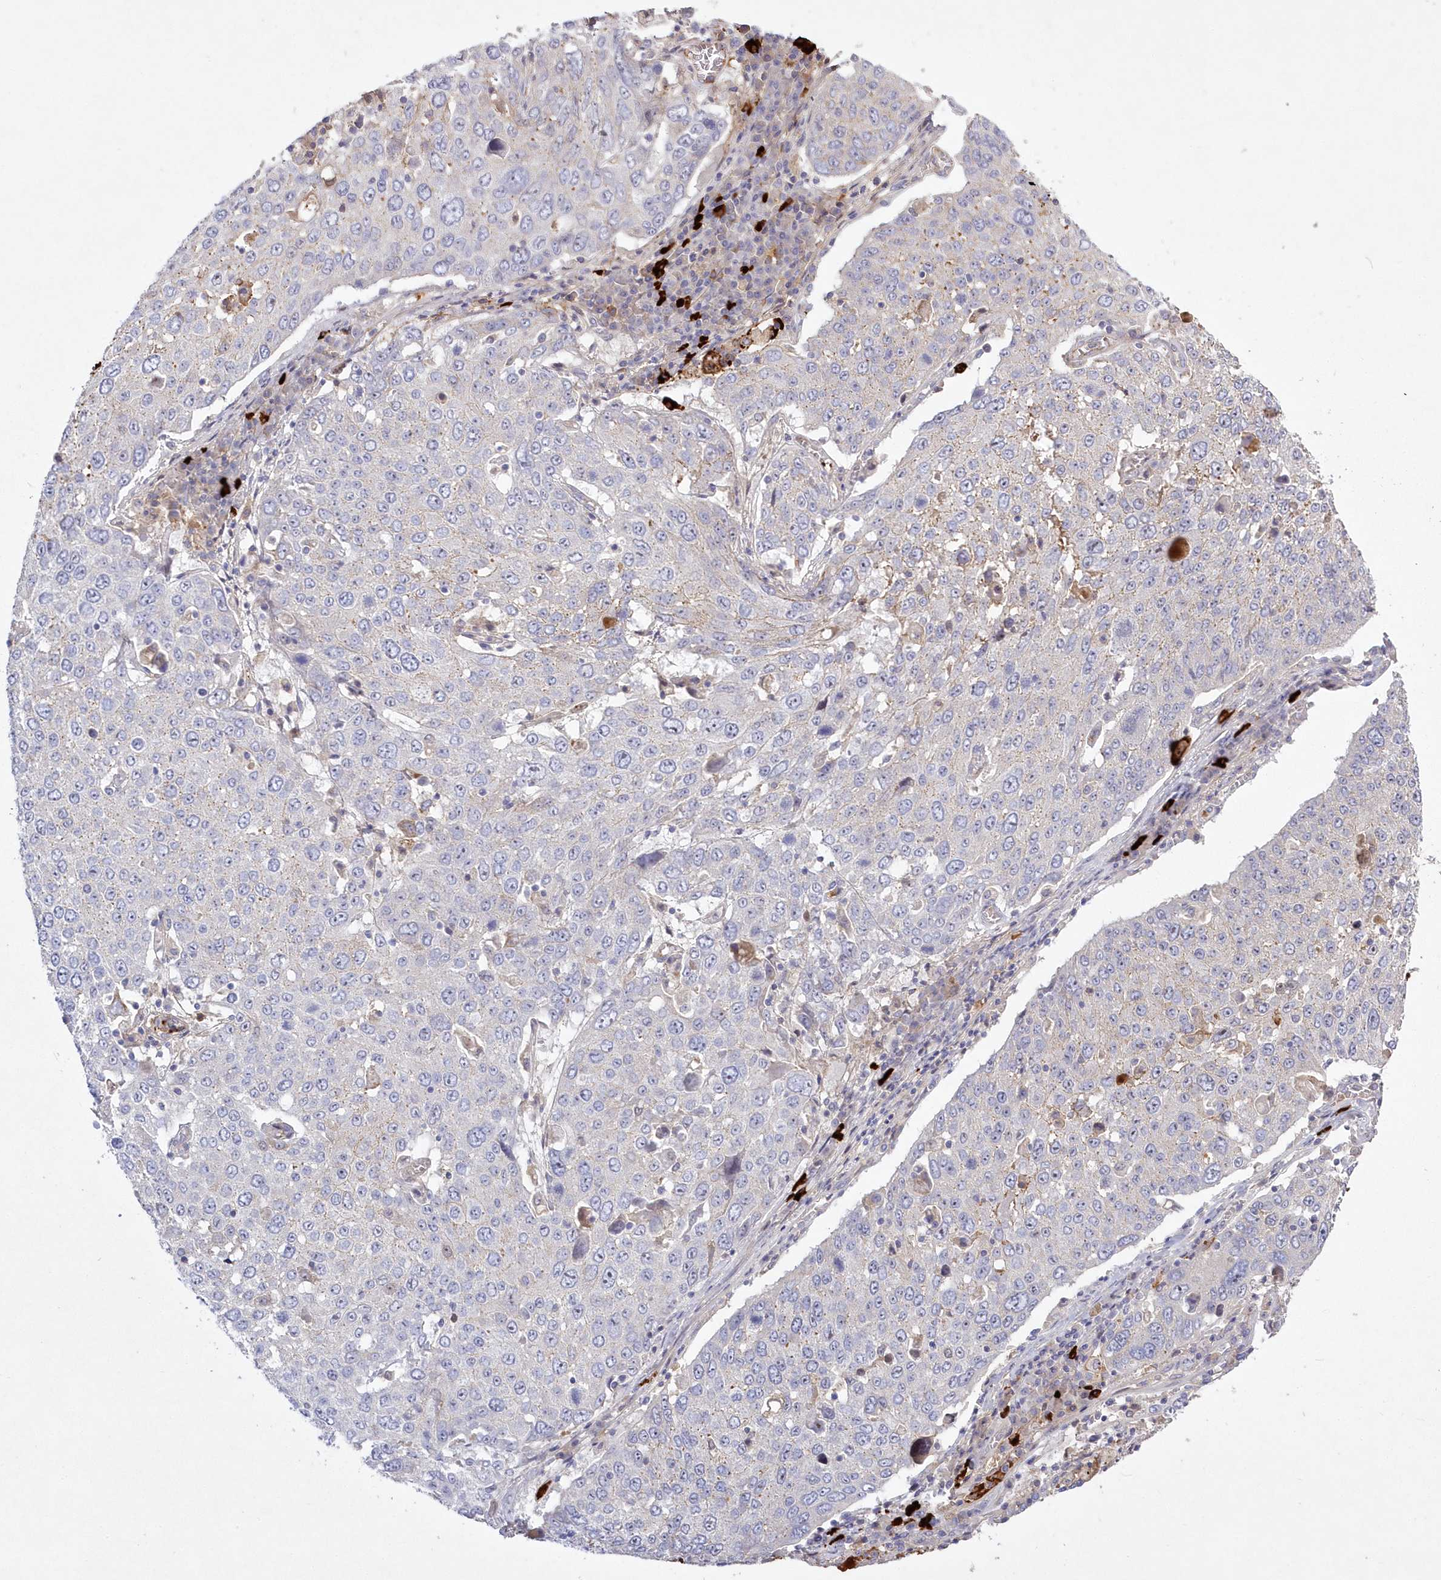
{"staining": {"intensity": "moderate", "quantity": "<25%", "location": "cytoplasmic/membranous"}, "tissue": "lung cancer", "cell_type": "Tumor cells", "image_type": "cancer", "snomed": [{"axis": "morphology", "description": "Squamous cell carcinoma, NOS"}, {"axis": "topography", "description": "Lung"}], "caption": "Lung squamous cell carcinoma stained with immunohistochemistry (IHC) displays moderate cytoplasmic/membranous expression in about <25% of tumor cells.", "gene": "WBP1L", "patient": {"sex": "male", "age": 65}}